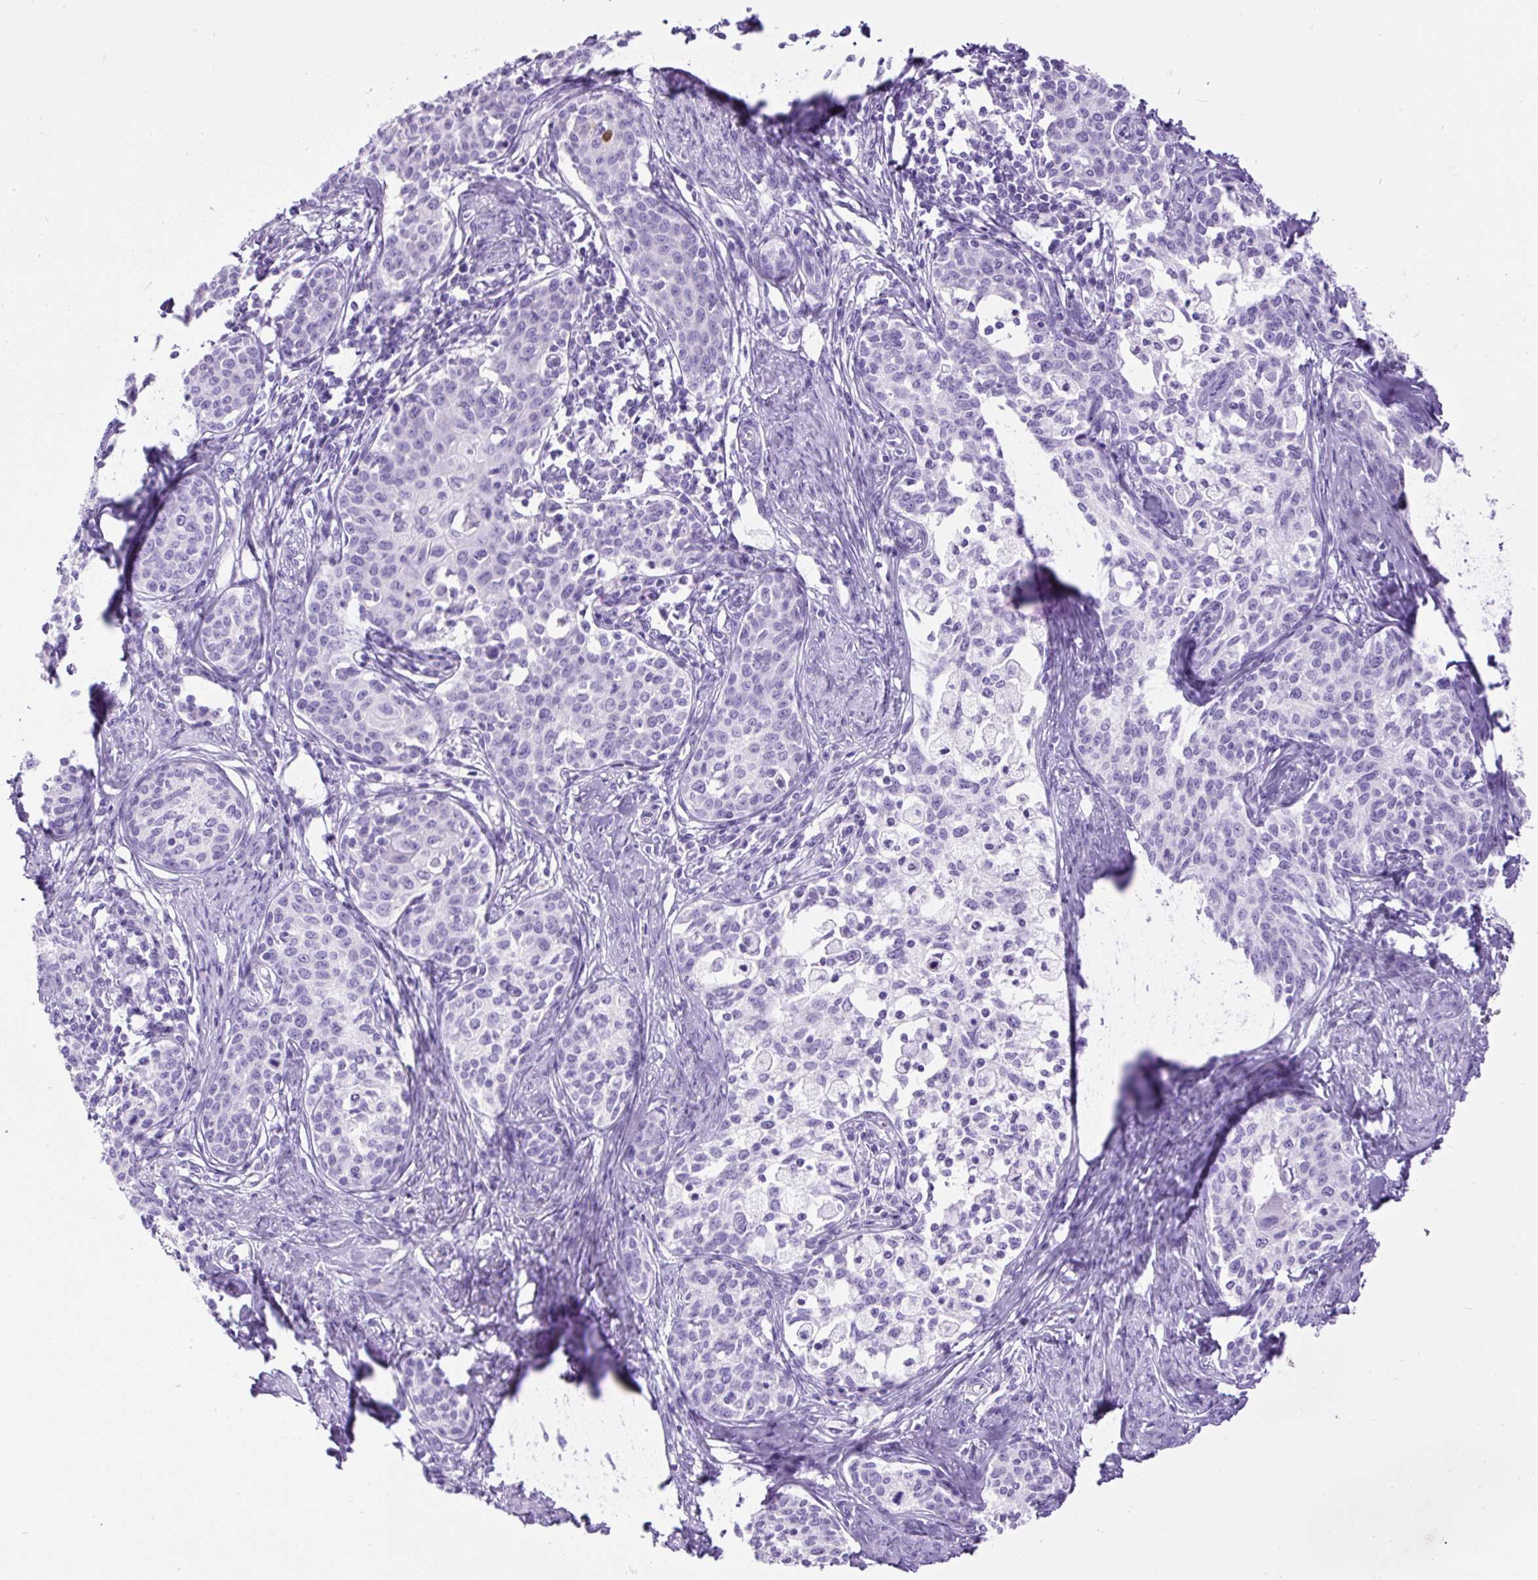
{"staining": {"intensity": "negative", "quantity": "none", "location": "none"}, "tissue": "cervical cancer", "cell_type": "Tumor cells", "image_type": "cancer", "snomed": [{"axis": "morphology", "description": "Squamous cell carcinoma, NOS"}, {"axis": "morphology", "description": "Adenocarcinoma, NOS"}, {"axis": "topography", "description": "Cervix"}], "caption": "Cervical cancer (adenocarcinoma) stained for a protein using immunohistochemistry (IHC) reveals no staining tumor cells.", "gene": "CEL", "patient": {"sex": "female", "age": 52}}